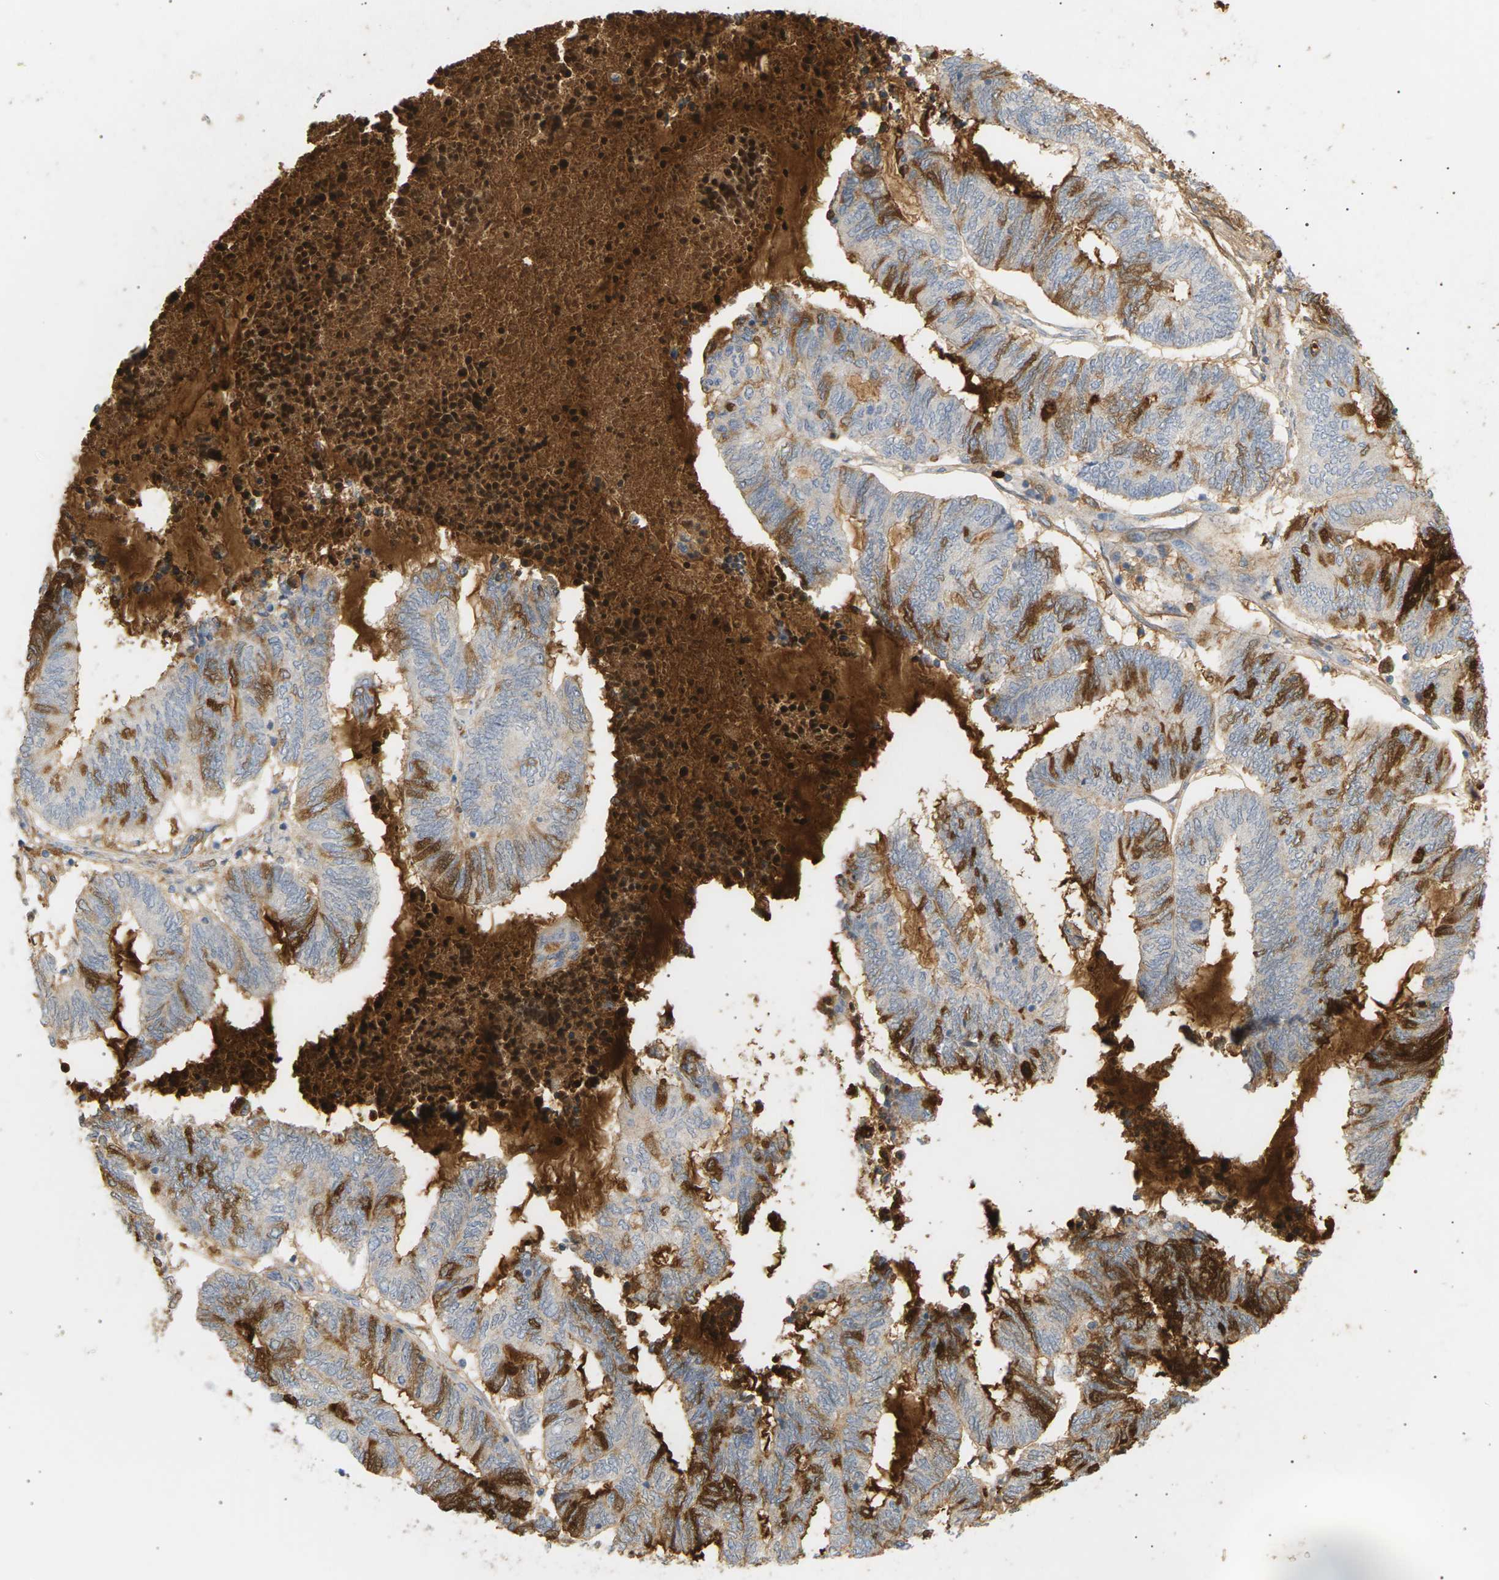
{"staining": {"intensity": "weak", "quantity": "<25%", "location": "cytoplasmic/membranous"}, "tissue": "endometrial cancer", "cell_type": "Tumor cells", "image_type": "cancer", "snomed": [{"axis": "morphology", "description": "Adenocarcinoma, NOS"}, {"axis": "topography", "description": "Uterus"}, {"axis": "topography", "description": "Endometrium"}], "caption": "High magnification brightfield microscopy of endometrial cancer stained with DAB (brown) and counterstained with hematoxylin (blue): tumor cells show no significant staining.", "gene": "IGLC3", "patient": {"sex": "female", "age": 70}}